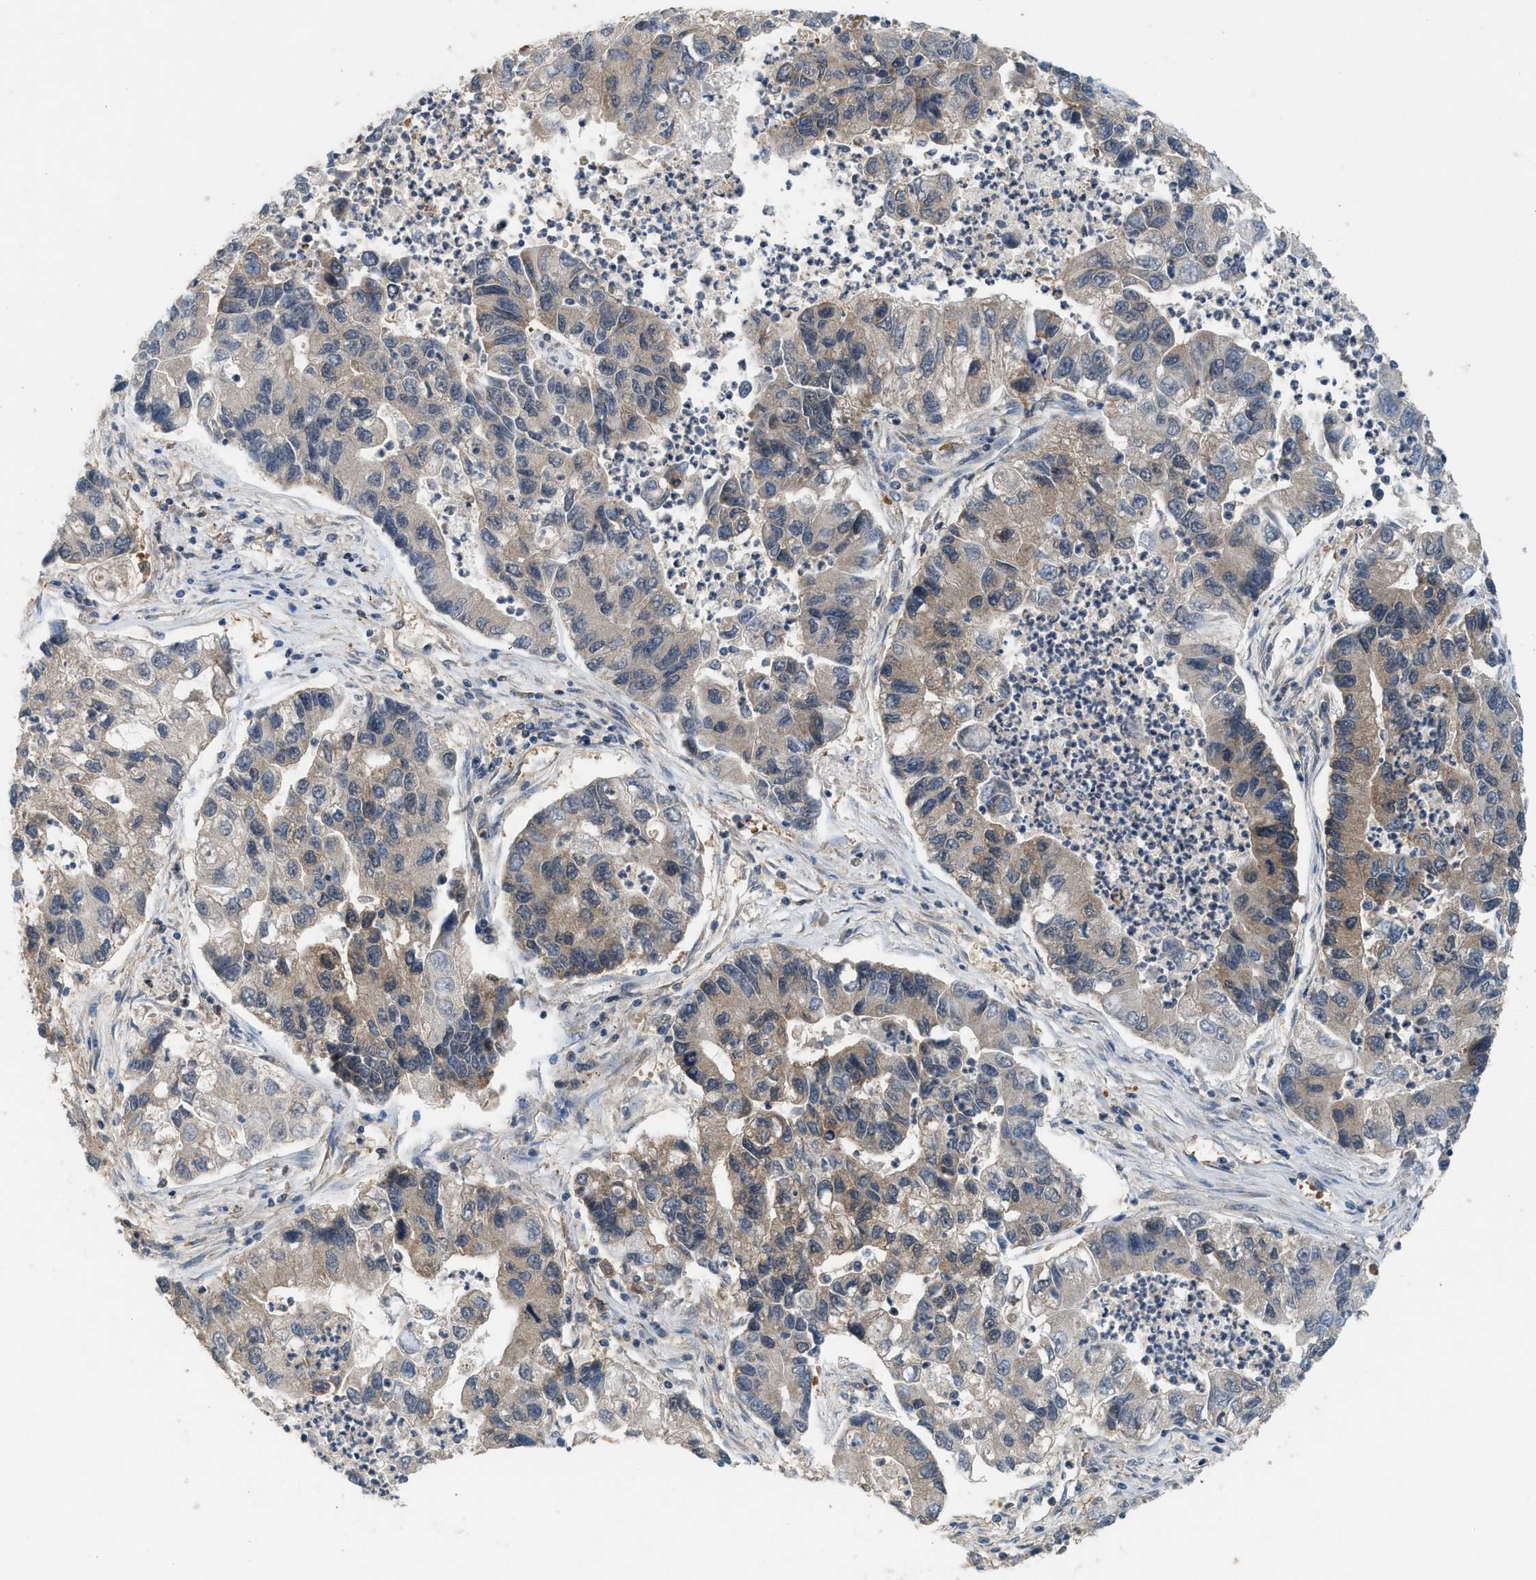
{"staining": {"intensity": "weak", "quantity": "<25%", "location": "cytoplasmic/membranous"}, "tissue": "lung cancer", "cell_type": "Tumor cells", "image_type": "cancer", "snomed": [{"axis": "morphology", "description": "Adenocarcinoma, NOS"}, {"axis": "topography", "description": "Lung"}], "caption": "Immunohistochemistry photomicrograph of neoplastic tissue: adenocarcinoma (lung) stained with DAB (3,3'-diaminobenzidine) exhibits no significant protein expression in tumor cells.", "gene": "OXSR1", "patient": {"sex": "female", "age": 51}}